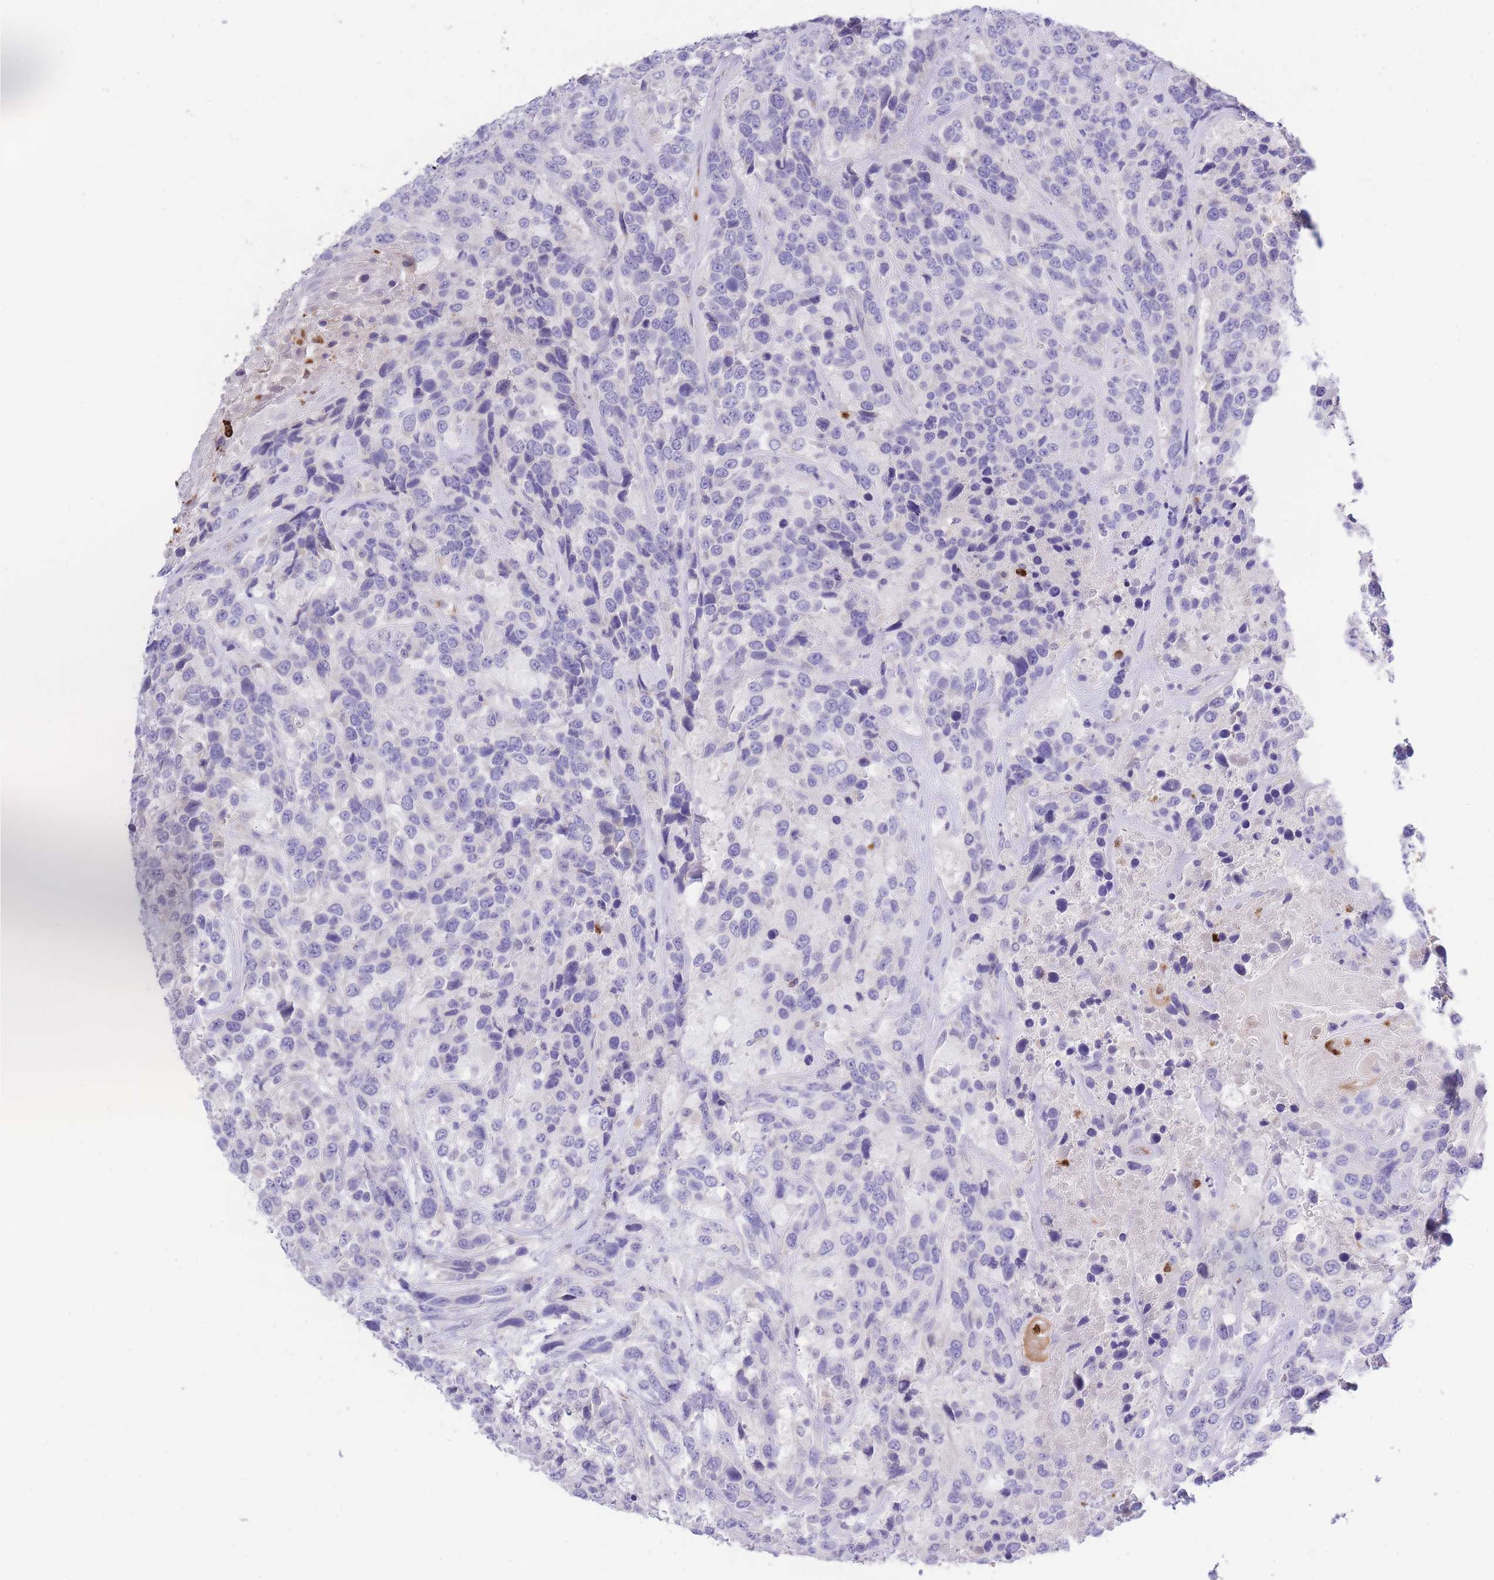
{"staining": {"intensity": "negative", "quantity": "none", "location": "none"}, "tissue": "urothelial cancer", "cell_type": "Tumor cells", "image_type": "cancer", "snomed": [{"axis": "morphology", "description": "Urothelial carcinoma, High grade"}, {"axis": "topography", "description": "Urinary bladder"}], "caption": "IHC histopathology image of neoplastic tissue: human urothelial carcinoma (high-grade) stained with DAB (3,3'-diaminobenzidine) shows no significant protein positivity in tumor cells. (Immunohistochemistry (ihc), brightfield microscopy, high magnification).", "gene": "CENPM", "patient": {"sex": "female", "age": 70}}